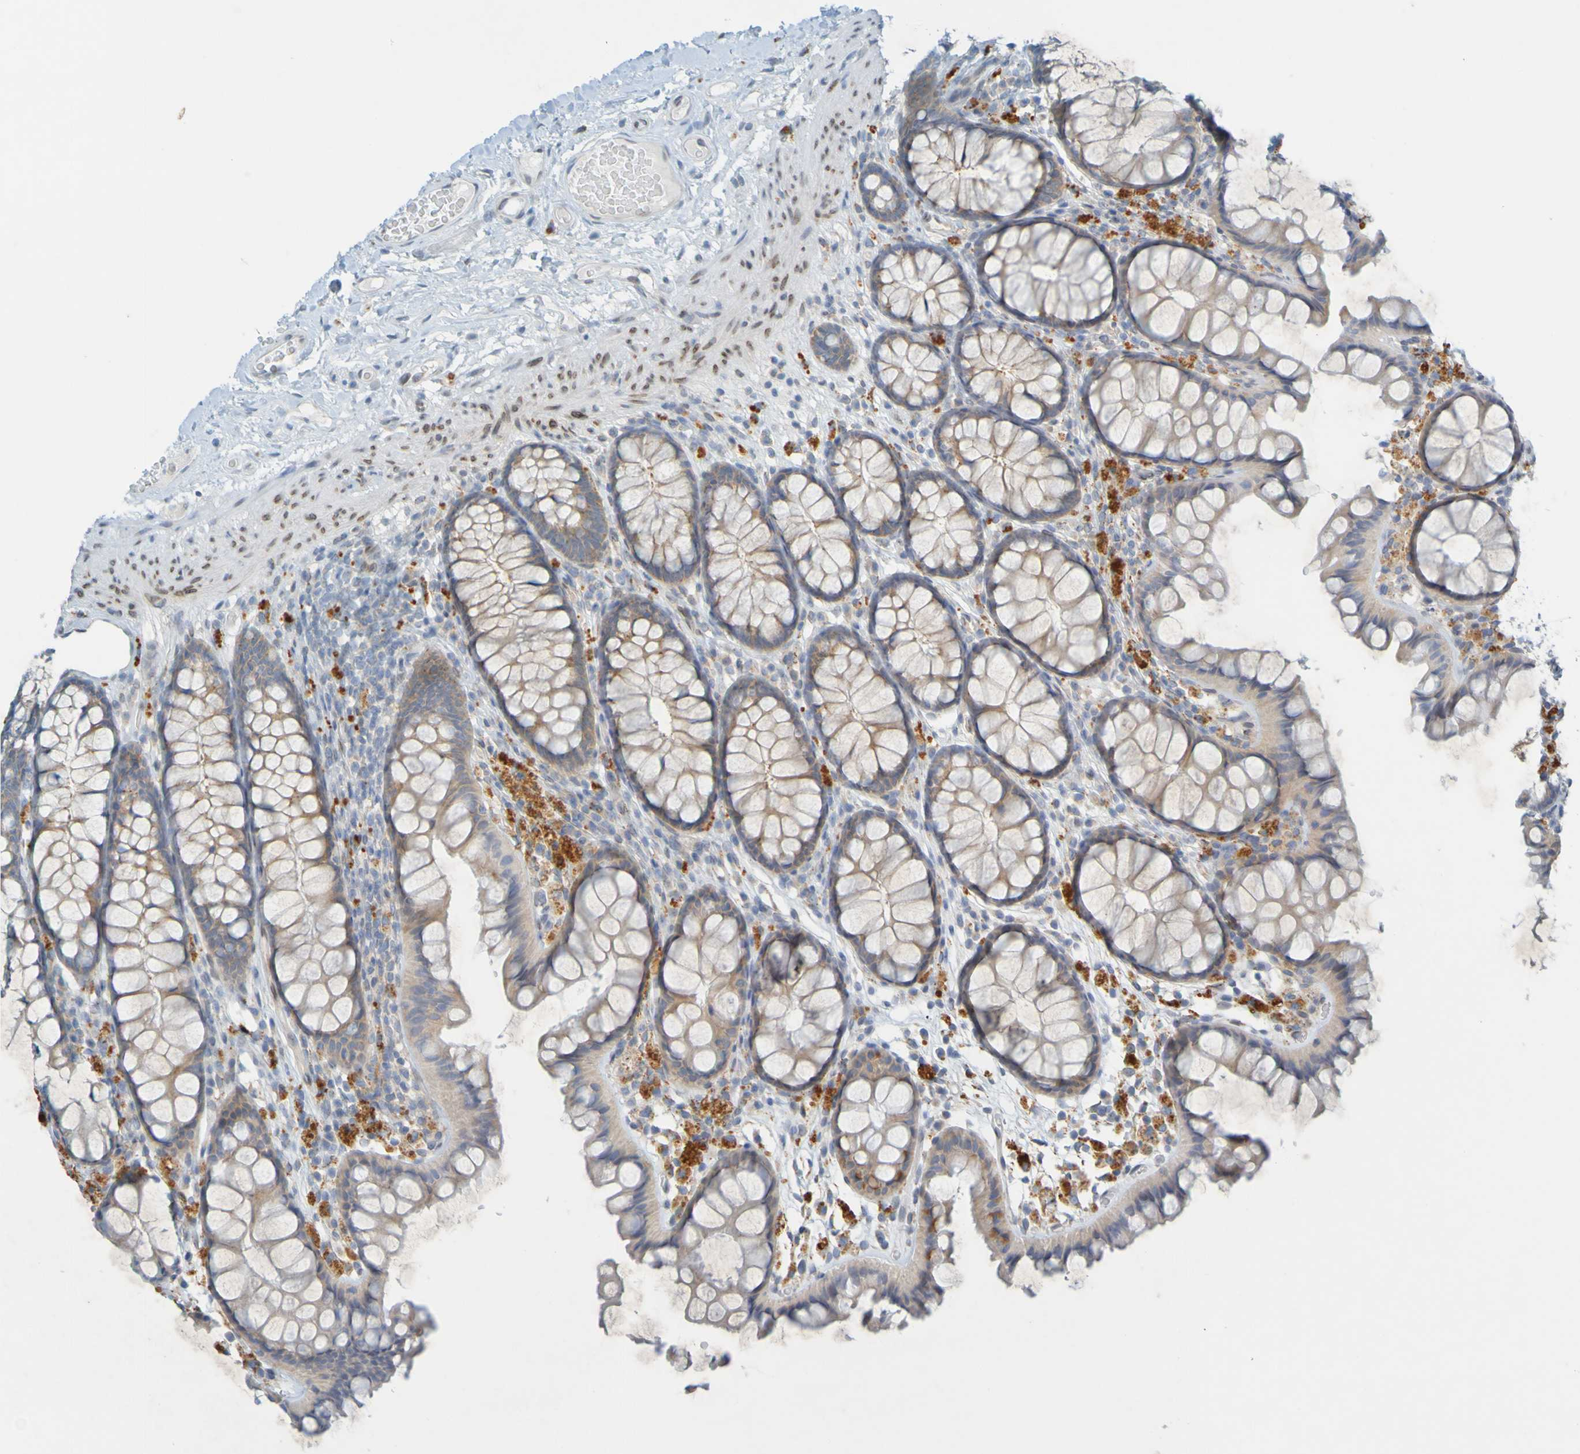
{"staining": {"intensity": "negative", "quantity": "none", "location": "none"}, "tissue": "colon", "cell_type": "Endothelial cells", "image_type": "normal", "snomed": [{"axis": "morphology", "description": "Normal tissue, NOS"}, {"axis": "topography", "description": "Colon"}], "caption": "Endothelial cells are negative for protein expression in normal human colon. The staining was performed using DAB to visualize the protein expression in brown, while the nuclei were stained in blue with hematoxylin (Magnification: 20x).", "gene": "MAG", "patient": {"sex": "female", "age": 55}}